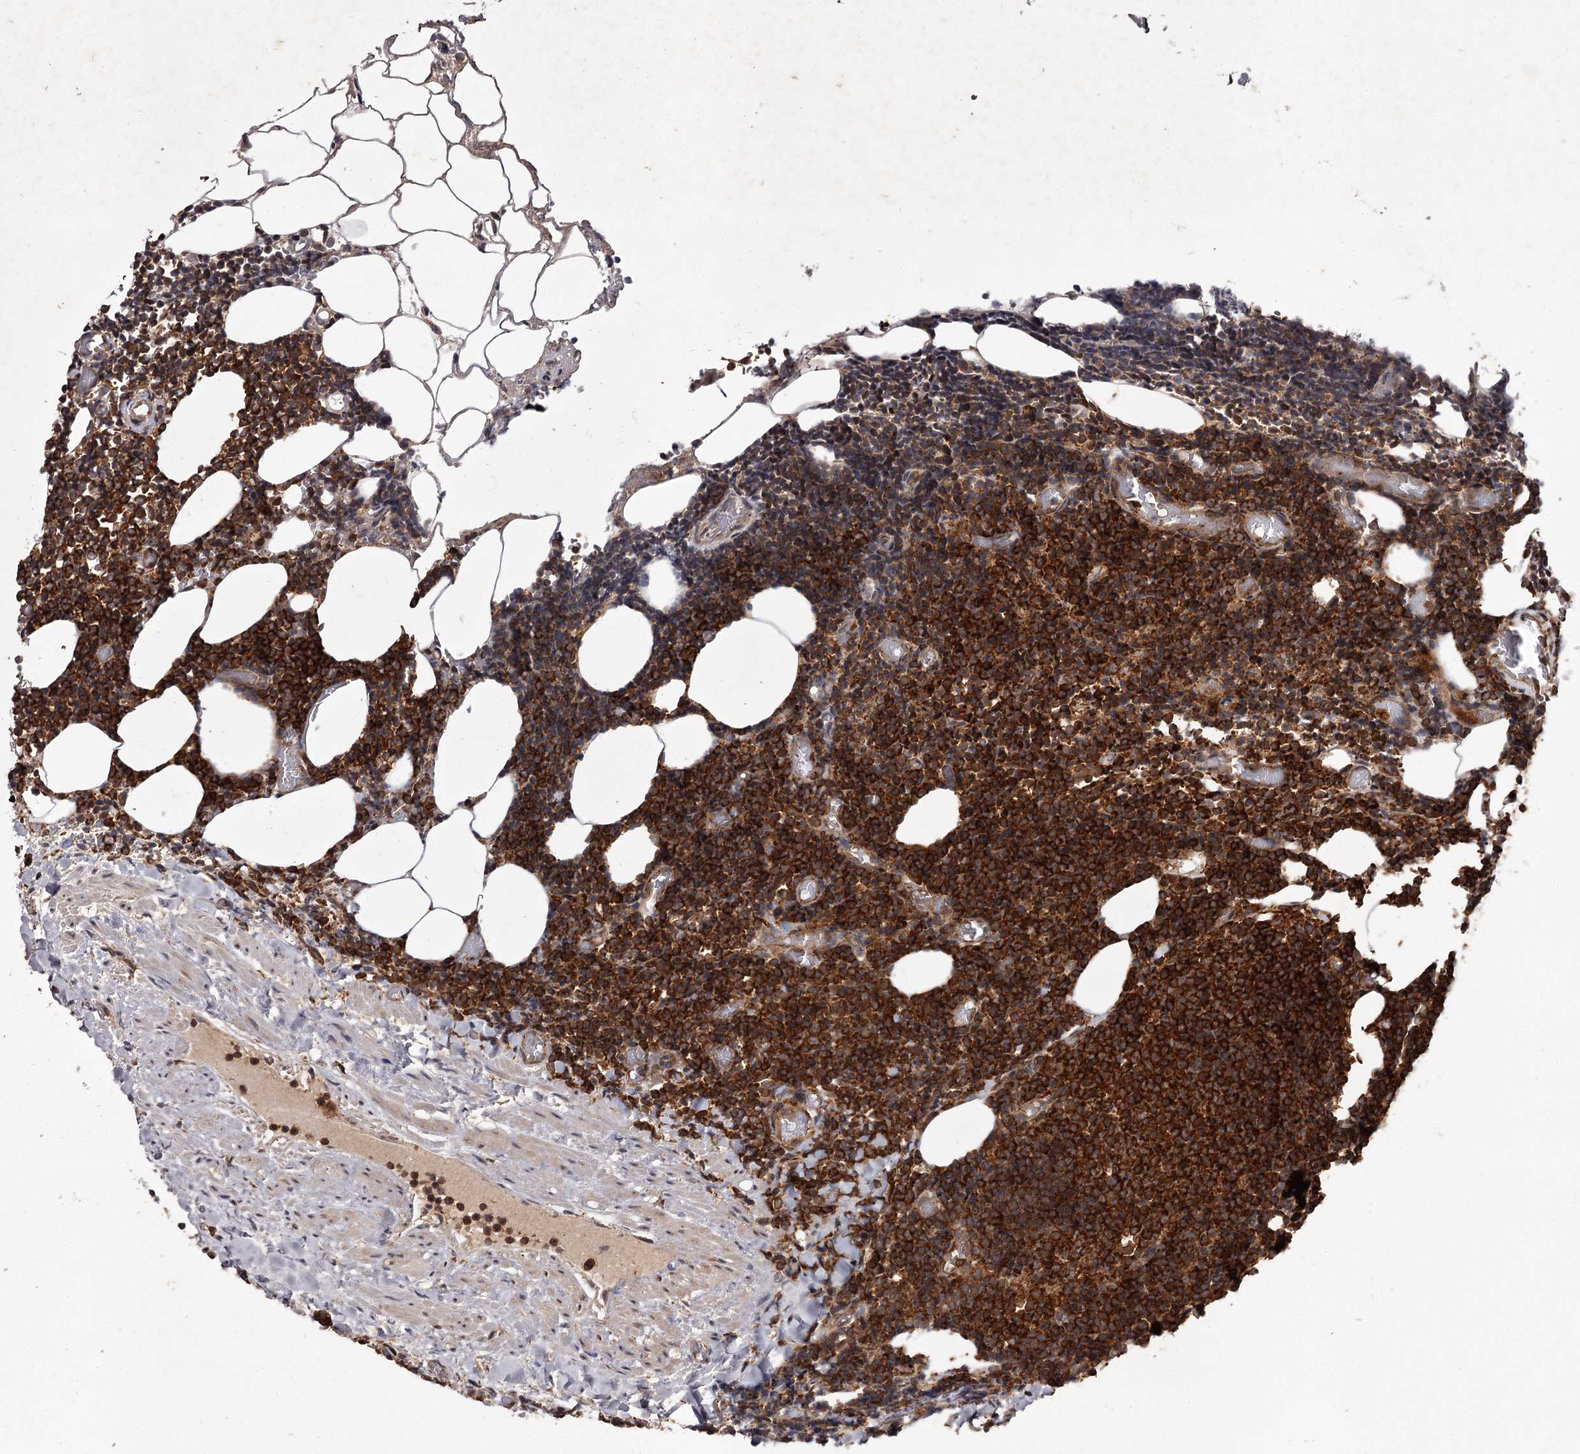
{"staining": {"intensity": "strong", "quantity": ">75%", "location": "cytoplasmic/membranous"}, "tissue": "lymphoma", "cell_type": "Tumor cells", "image_type": "cancer", "snomed": [{"axis": "morphology", "description": "Malignant lymphoma, non-Hodgkin's type, Low grade"}, {"axis": "topography", "description": "Lymph node"}], "caption": "Lymphoma stained for a protein demonstrates strong cytoplasmic/membranous positivity in tumor cells.", "gene": "TBC1D23", "patient": {"sex": "male", "age": 66}}